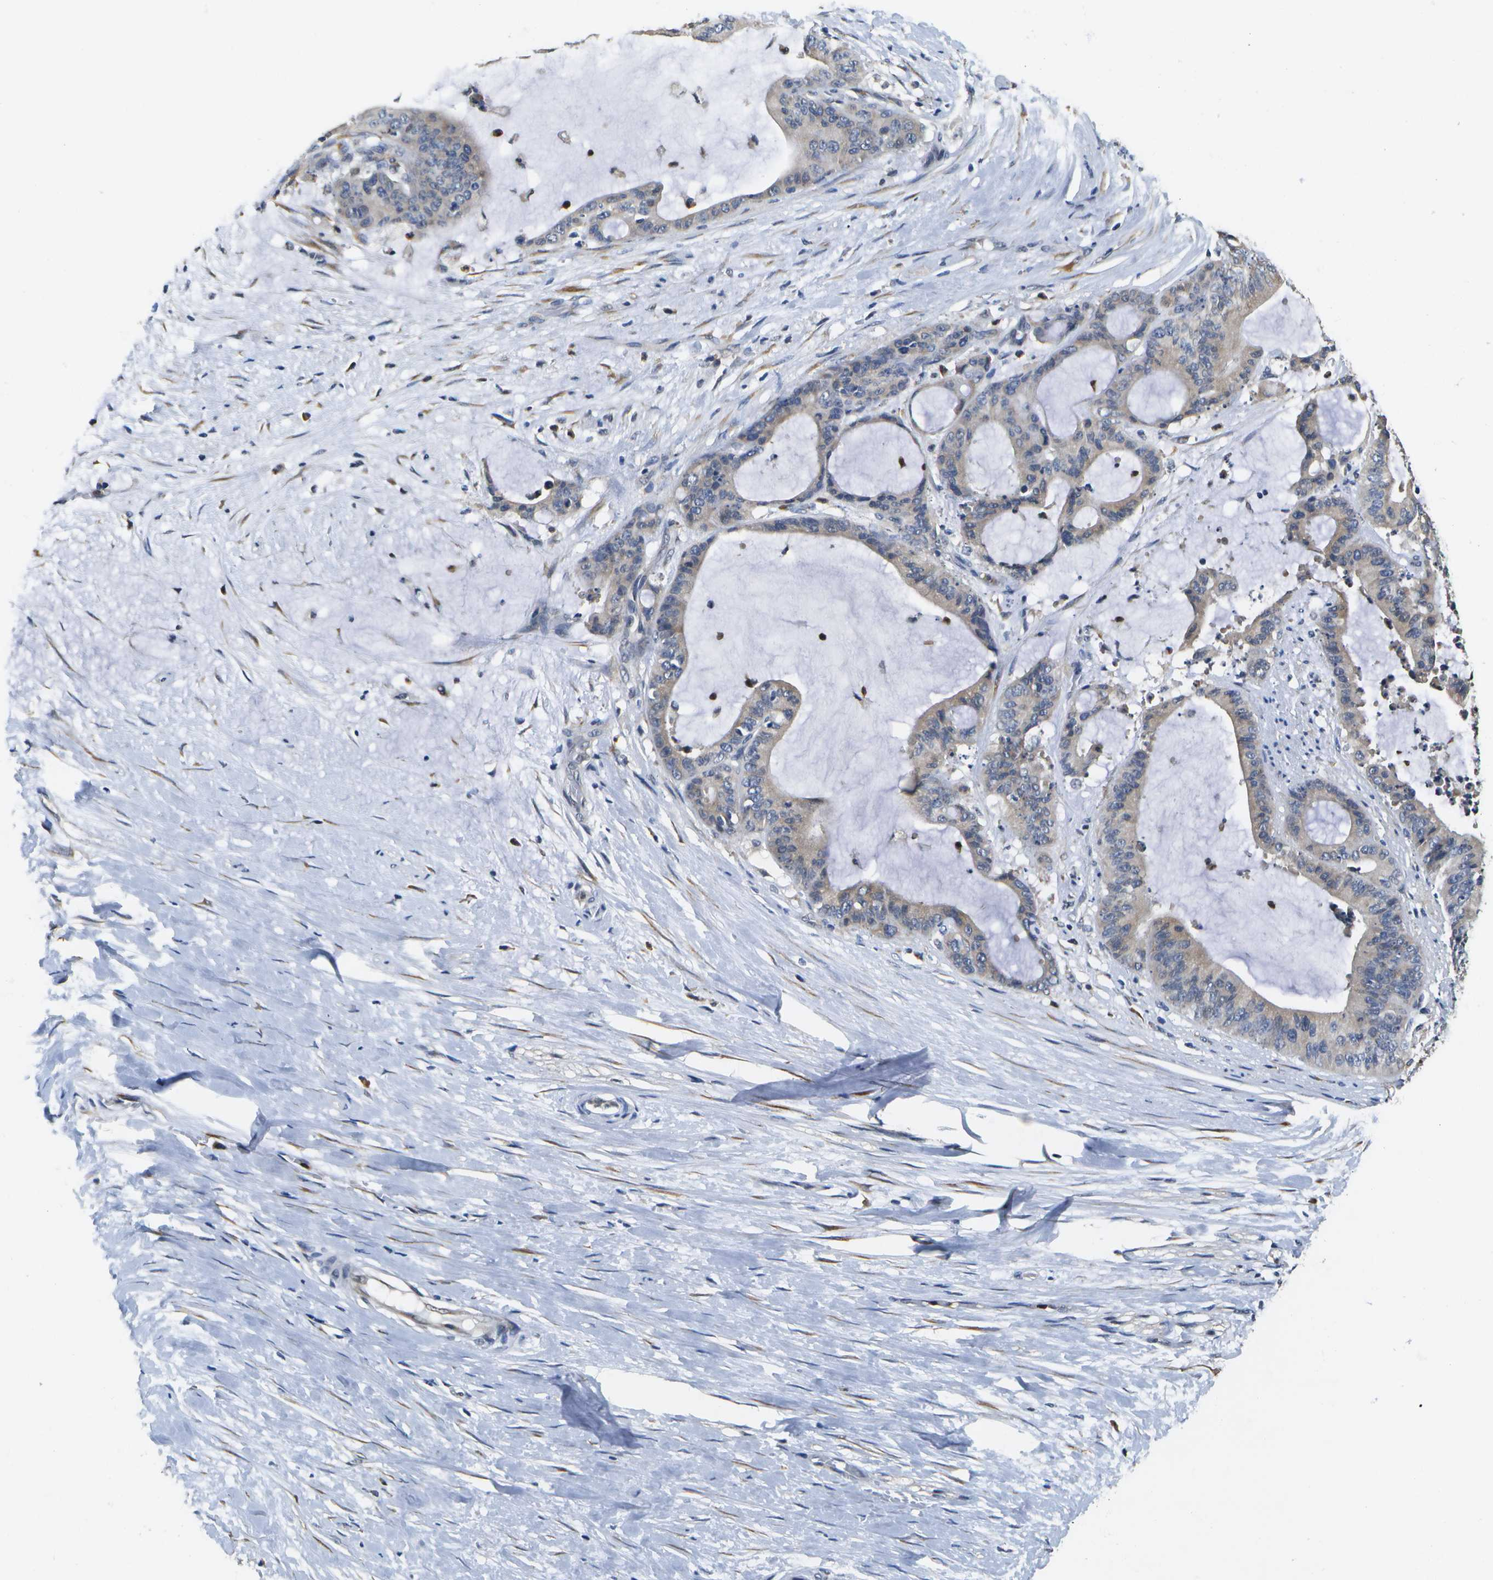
{"staining": {"intensity": "weak", "quantity": "25%-75%", "location": "cytoplasmic/membranous"}, "tissue": "liver cancer", "cell_type": "Tumor cells", "image_type": "cancer", "snomed": [{"axis": "morphology", "description": "Cholangiocarcinoma"}, {"axis": "topography", "description": "Liver"}], "caption": "Tumor cells display low levels of weak cytoplasmic/membranous staining in approximately 25%-75% of cells in human cholangiocarcinoma (liver).", "gene": "DSE", "patient": {"sex": "female", "age": 73}}